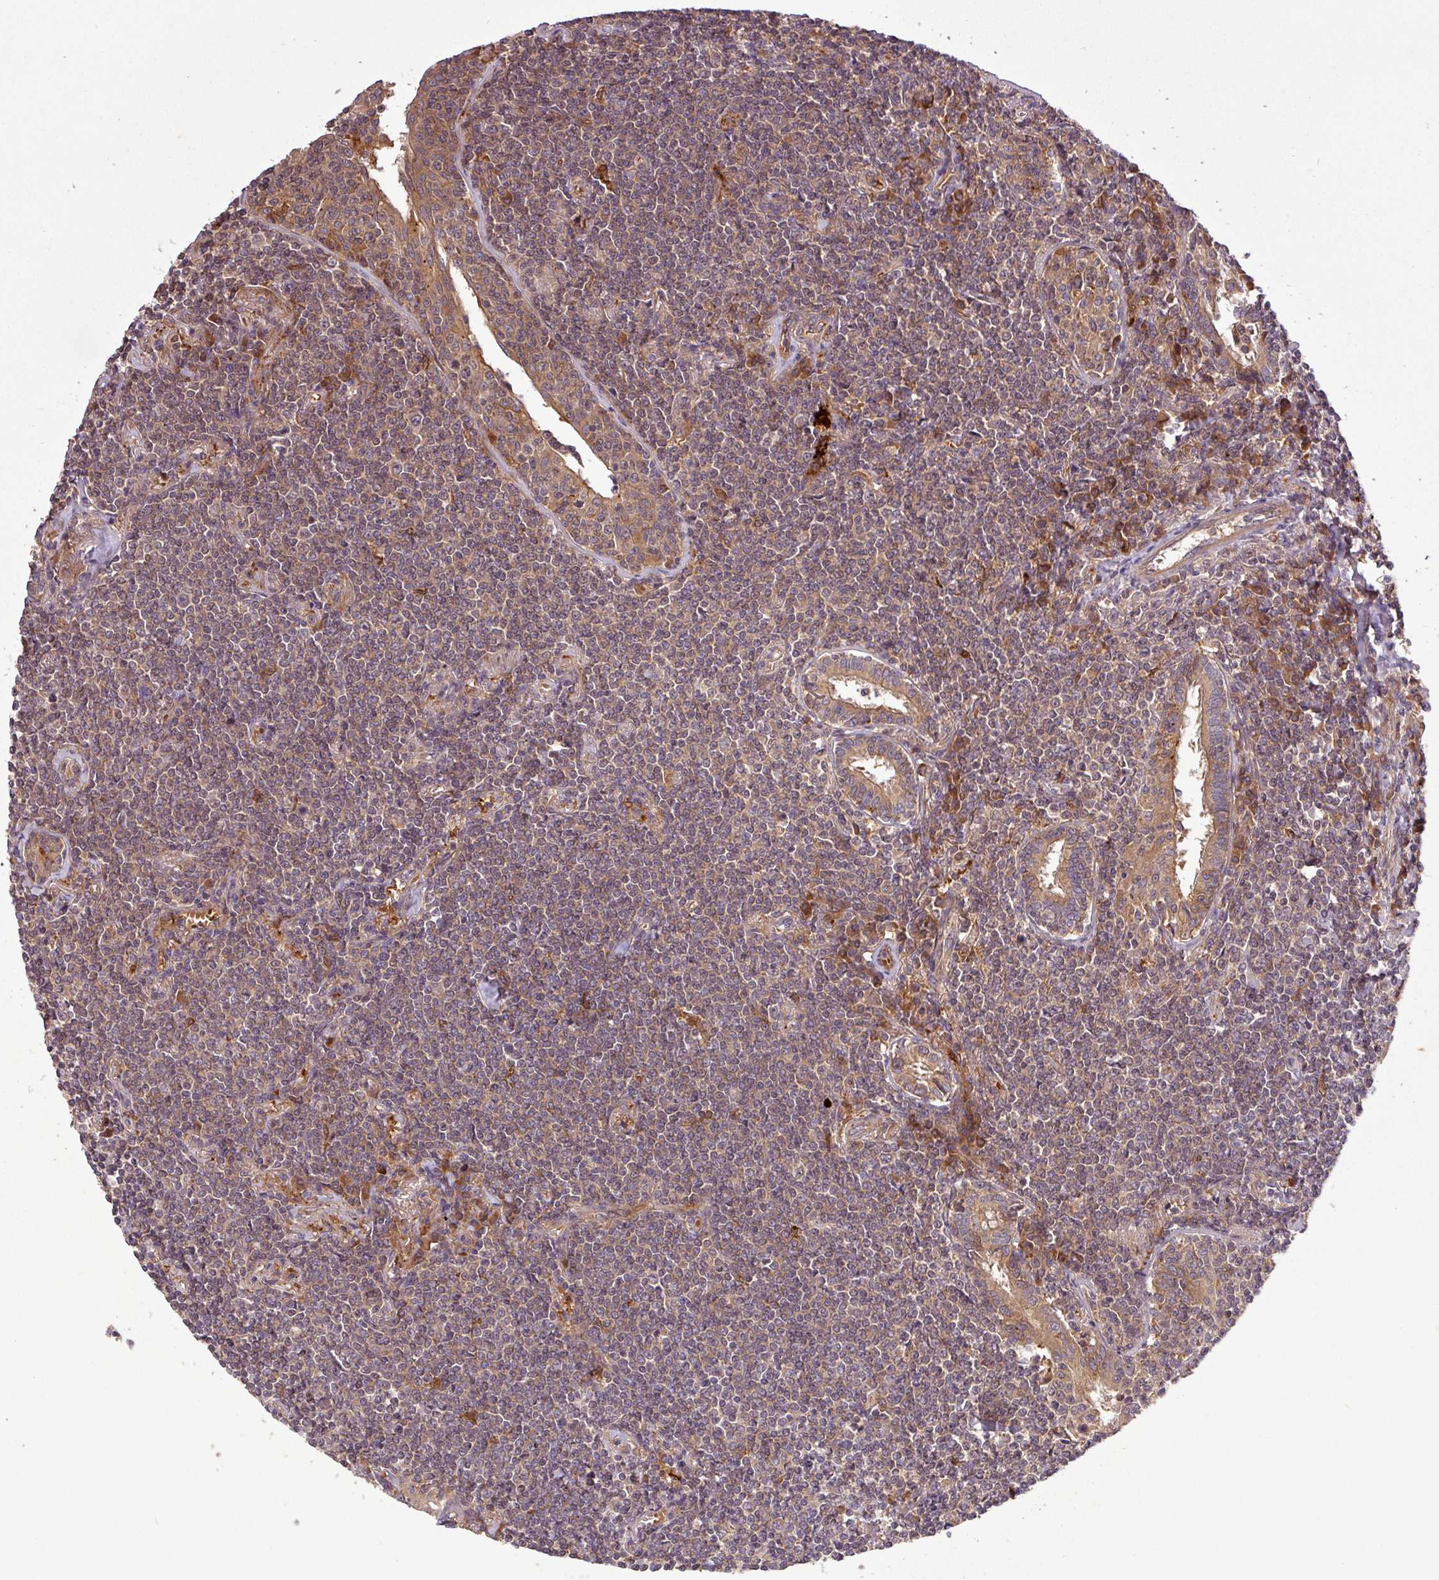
{"staining": {"intensity": "weak", "quantity": "25%-75%", "location": "cytoplasmic/membranous"}, "tissue": "lymphoma", "cell_type": "Tumor cells", "image_type": "cancer", "snomed": [{"axis": "morphology", "description": "Malignant lymphoma, non-Hodgkin's type, Low grade"}, {"axis": "topography", "description": "Lung"}], "caption": "Malignant lymphoma, non-Hodgkin's type (low-grade) tissue displays weak cytoplasmic/membranous staining in approximately 25%-75% of tumor cells, visualized by immunohistochemistry.", "gene": "SIRPB2", "patient": {"sex": "female", "age": 71}}